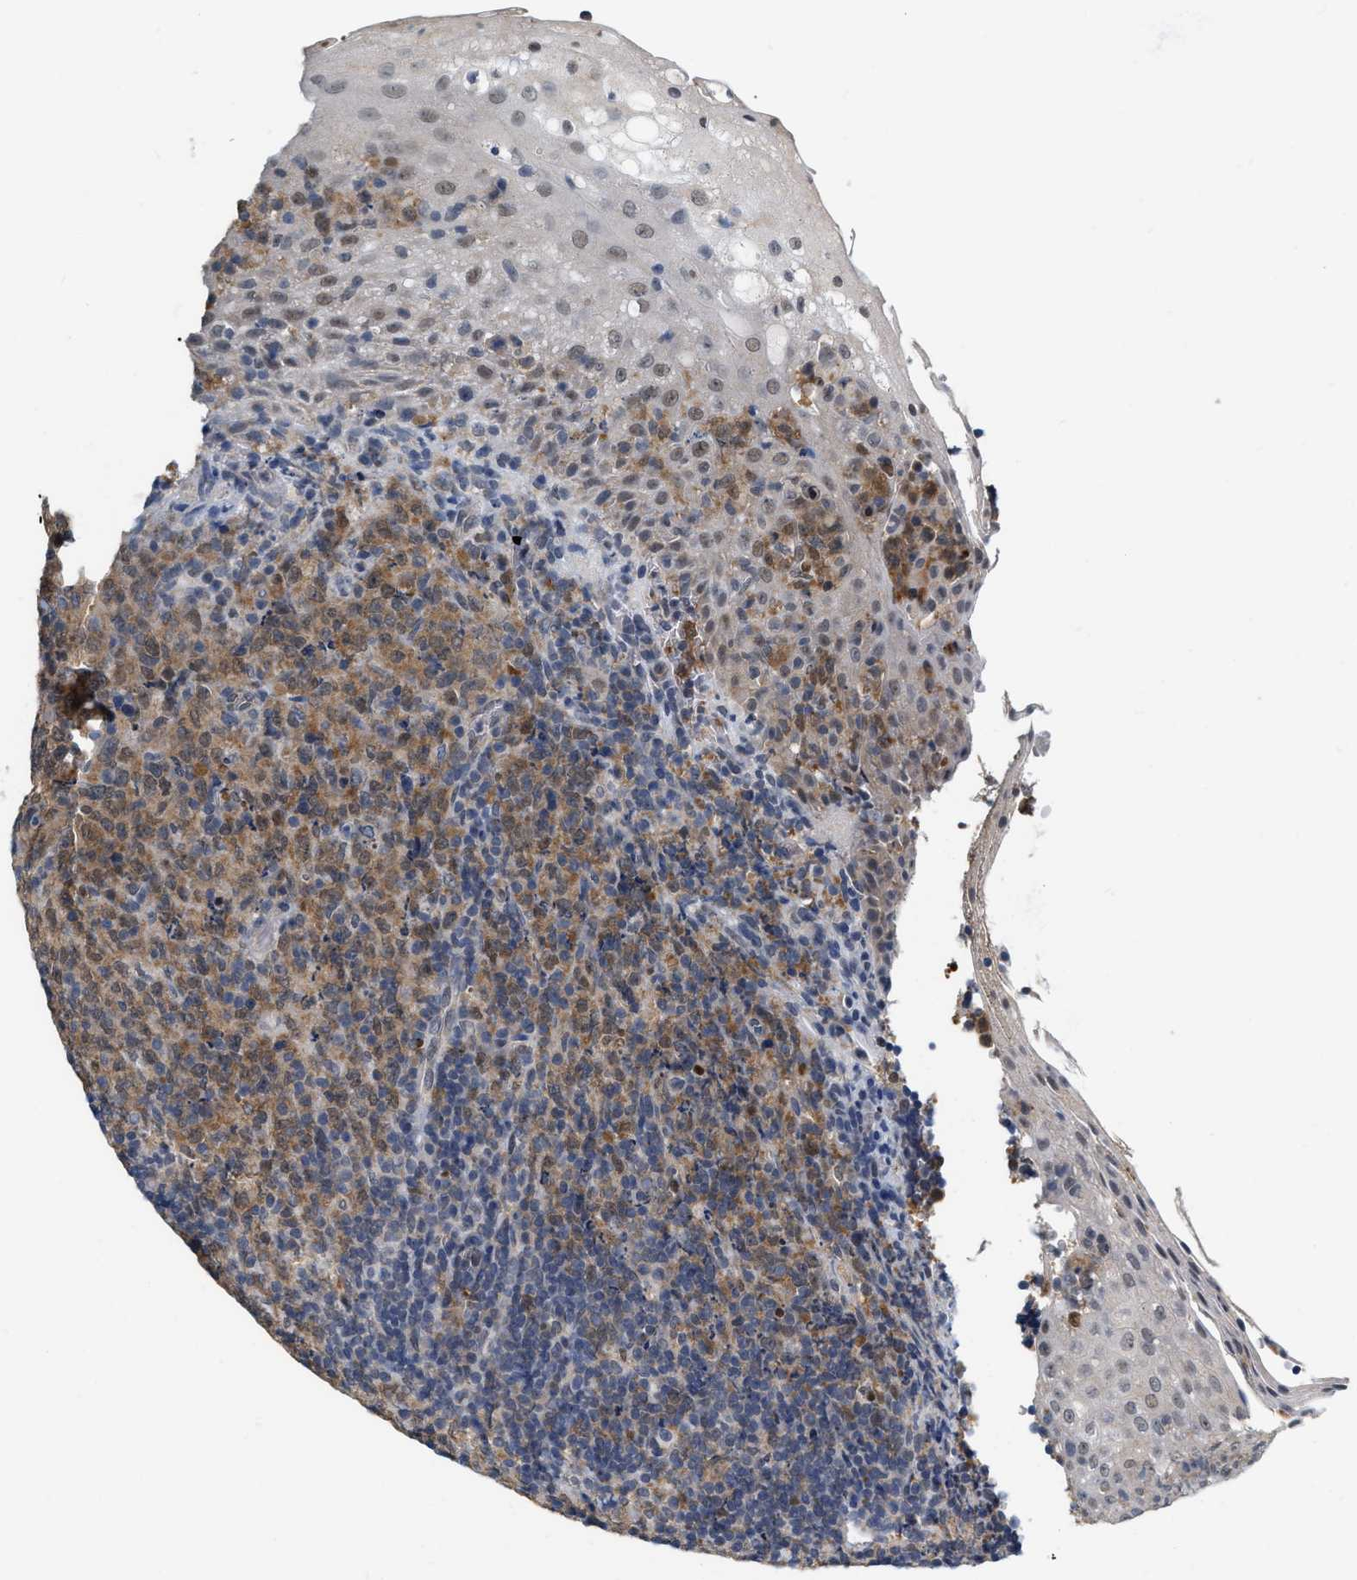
{"staining": {"intensity": "moderate", "quantity": "25%-75%", "location": "cytoplasmic/membranous"}, "tissue": "lymphoma", "cell_type": "Tumor cells", "image_type": "cancer", "snomed": [{"axis": "morphology", "description": "Malignant lymphoma, non-Hodgkin's type, High grade"}, {"axis": "topography", "description": "Tonsil"}], "caption": "IHC staining of lymphoma, which exhibits medium levels of moderate cytoplasmic/membranous staining in approximately 25%-75% of tumor cells indicating moderate cytoplasmic/membranous protein positivity. The staining was performed using DAB (3,3'-diaminobenzidine) (brown) for protein detection and nuclei were counterstained in hematoxylin (blue).", "gene": "RUVBL1", "patient": {"sex": "female", "age": 36}}